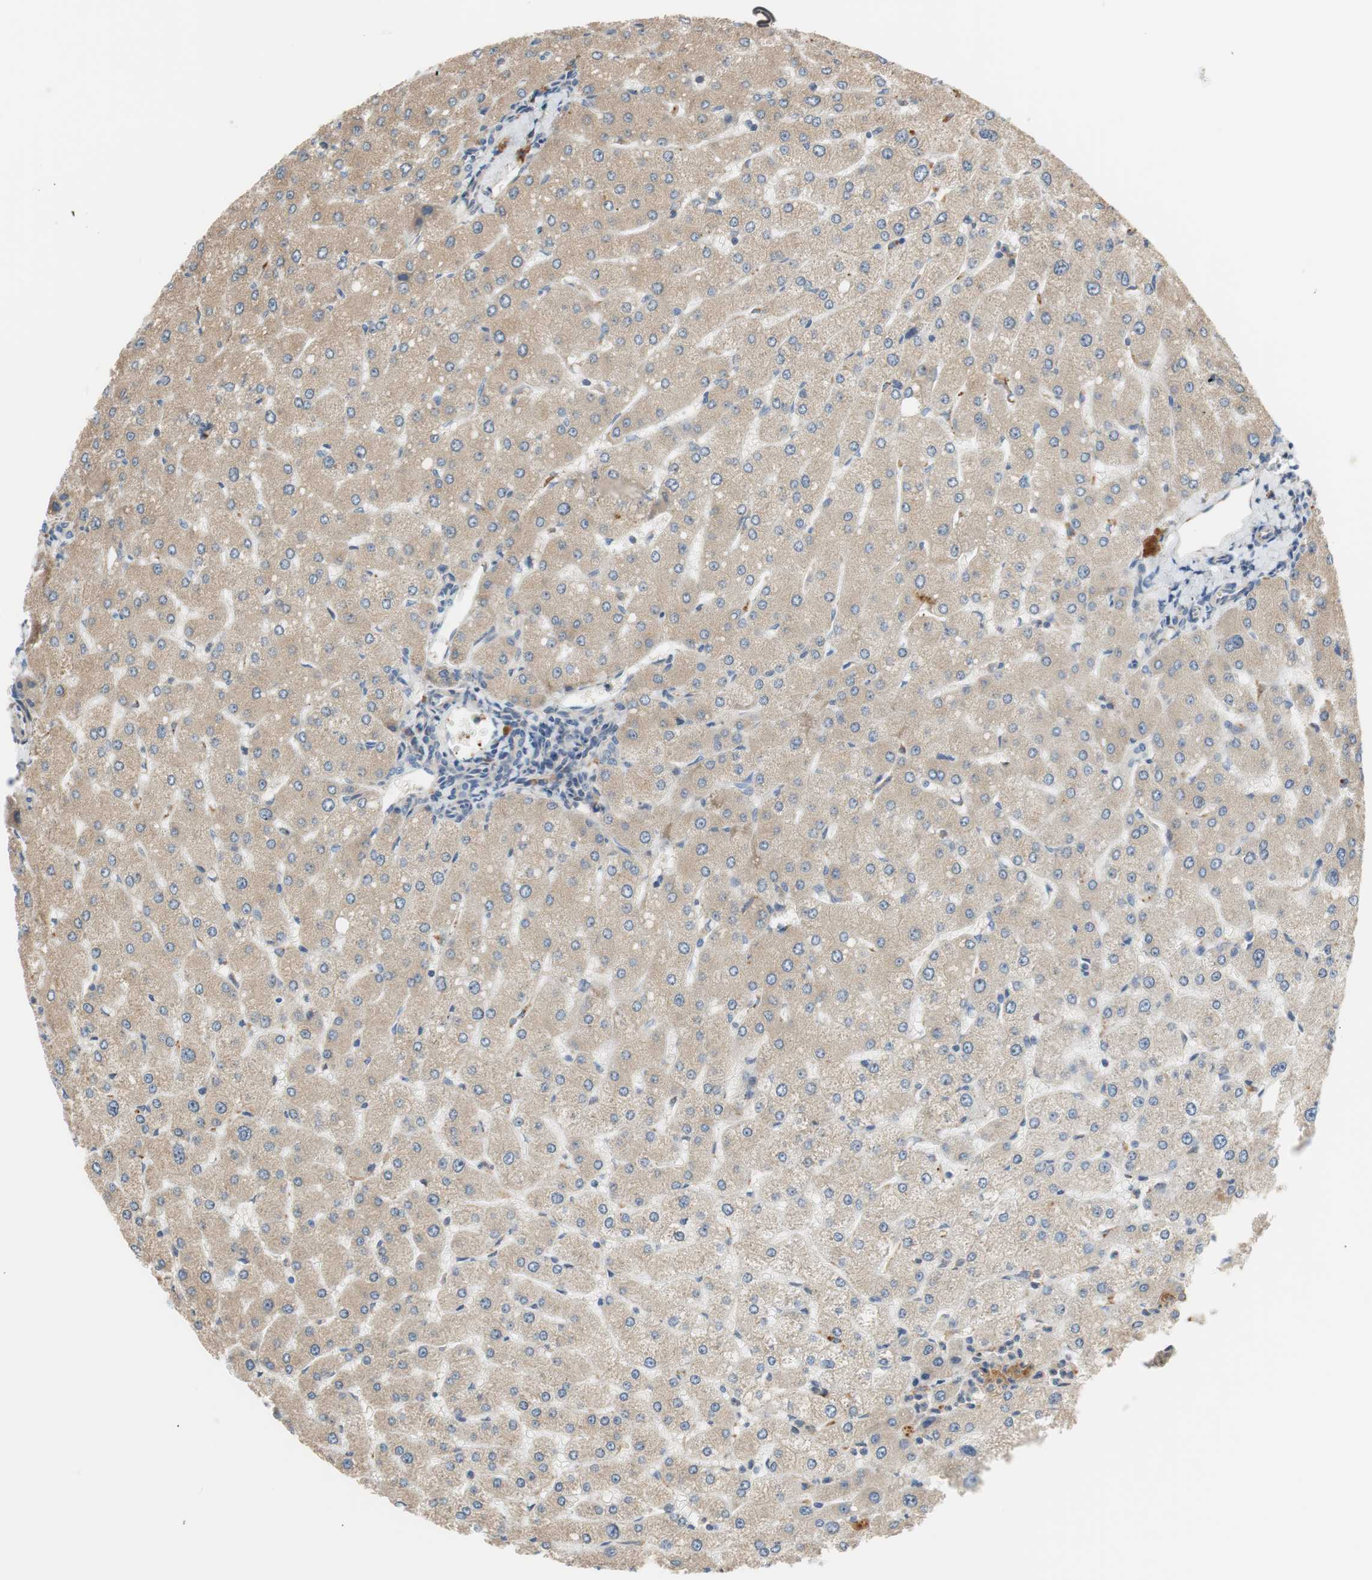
{"staining": {"intensity": "negative", "quantity": "none", "location": "none"}, "tissue": "liver", "cell_type": "Cholangiocytes", "image_type": "normal", "snomed": [{"axis": "morphology", "description": "Normal tissue, NOS"}, {"axis": "topography", "description": "Liver"}], "caption": "Immunohistochemistry micrograph of normal liver: human liver stained with DAB shows no significant protein positivity in cholangiocytes.", "gene": "C4A", "patient": {"sex": "male", "age": 55}}